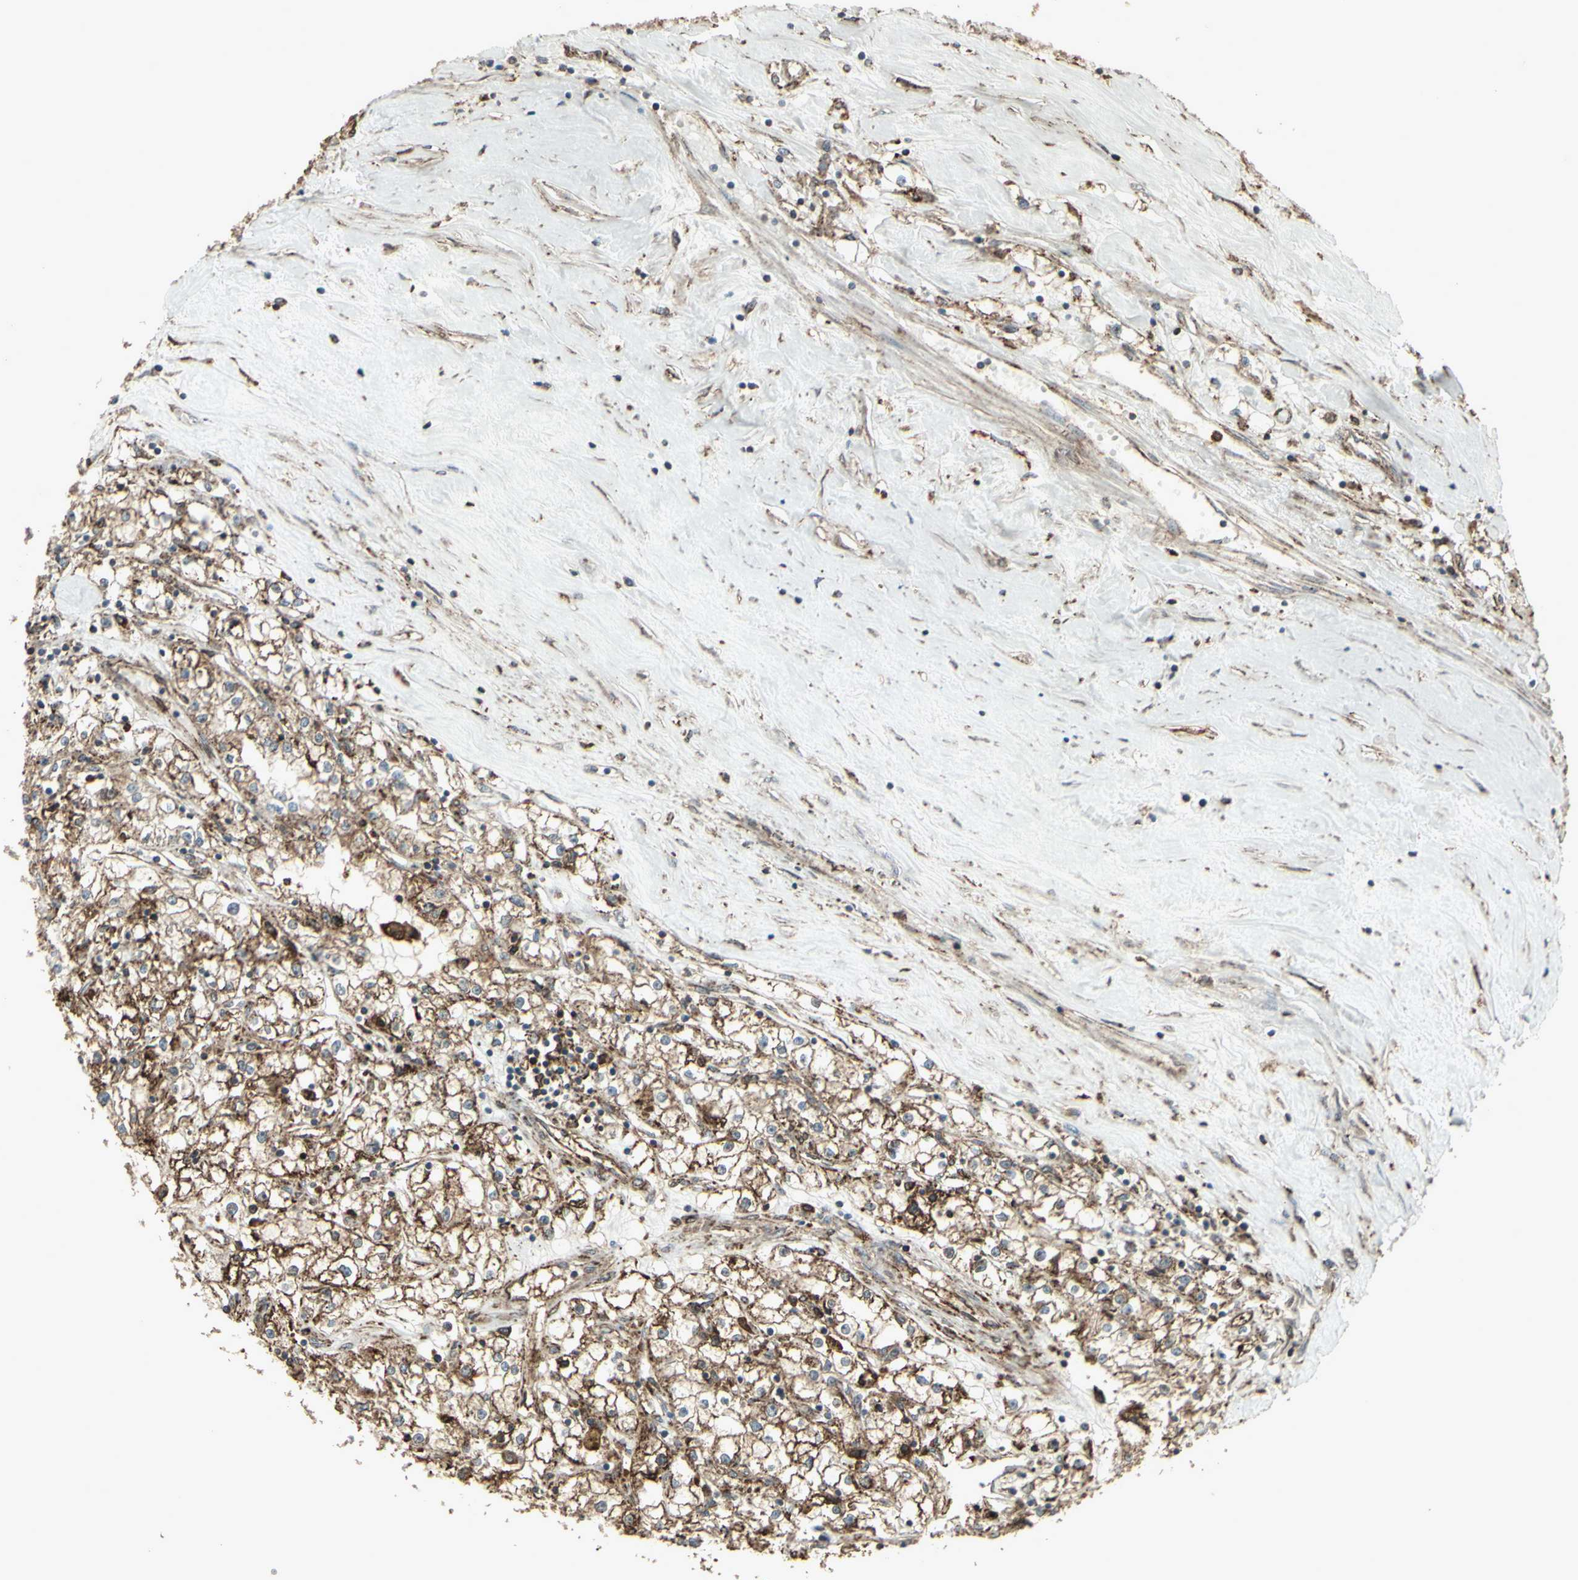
{"staining": {"intensity": "moderate", "quantity": ">75%", "location": "cytoplasmic/membranous"}, "tissue": "renal cancer", "cell_type": "Tumor cells", "image_type": "cancer", "snomed": [{"axis": "morphology", "description": "Adenocarcinoma, NOS"}, {"axis": "topography", "description": "Kidney"}], "caption": "Renal cancer (adenocarcinoma) stained with a brown dye exhibits moderate cytoplasmic/membranous positive staining in approximately >75% of tumor cells.", "gene": "SMO", "patient": {"sex": "male", "age": 56}}